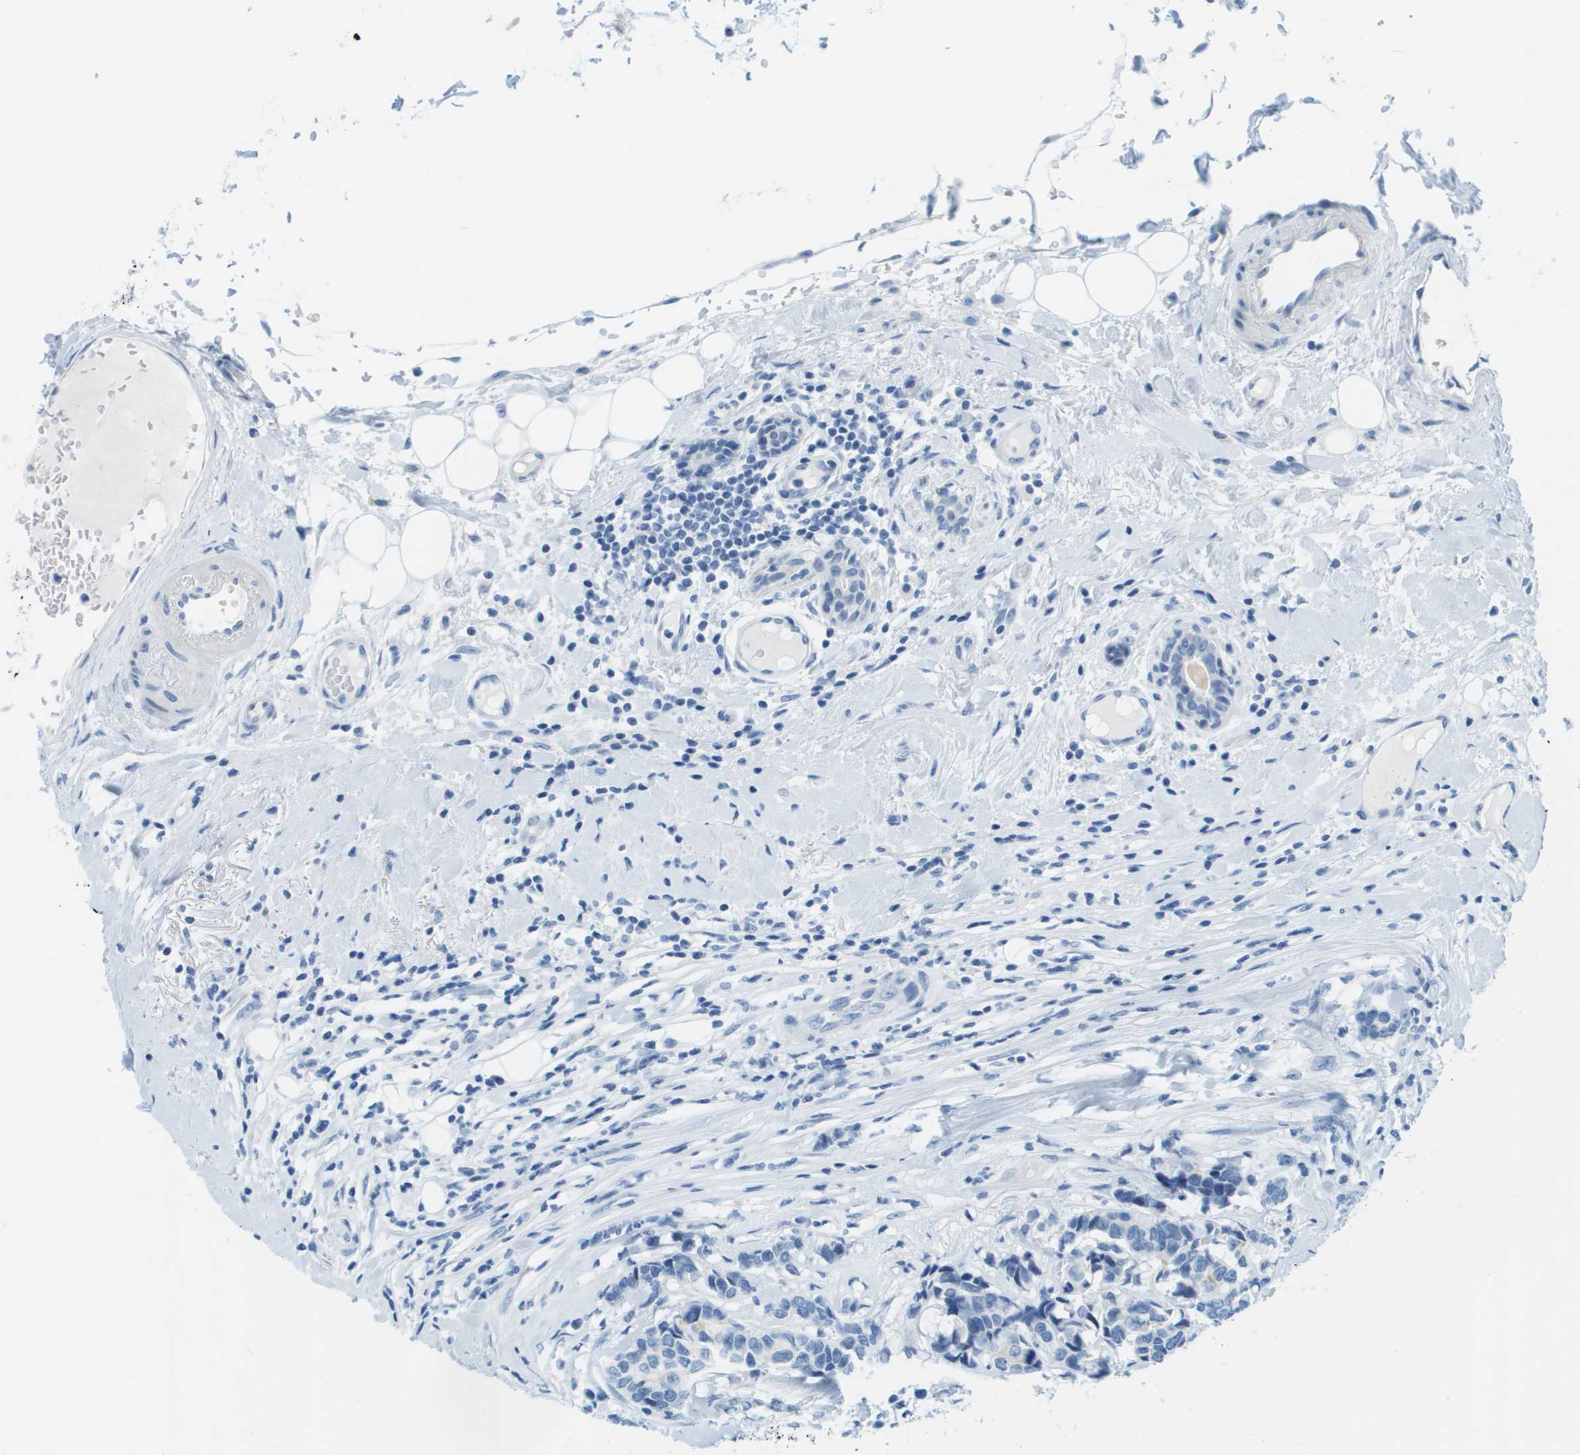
{"staining": {"intensity": "negative", "quantity": "none", "location": "none"}, "tissue": "breast cancer", "cell_type": "Tumor cells", "image_type": "cancer", "snomed": [{"axis": "morphology", "description": "Duct carcinoma"}, {"axis": "topography", "description": "Breast"}], "caption": "This is a micrograph of immunohistochemistry (IHC) staining of breast invasive ductal carcinoma, which shows no staining in tumor cells.", "gene": "CDHR2", "patient": {"sex": "female", "age": 87}}